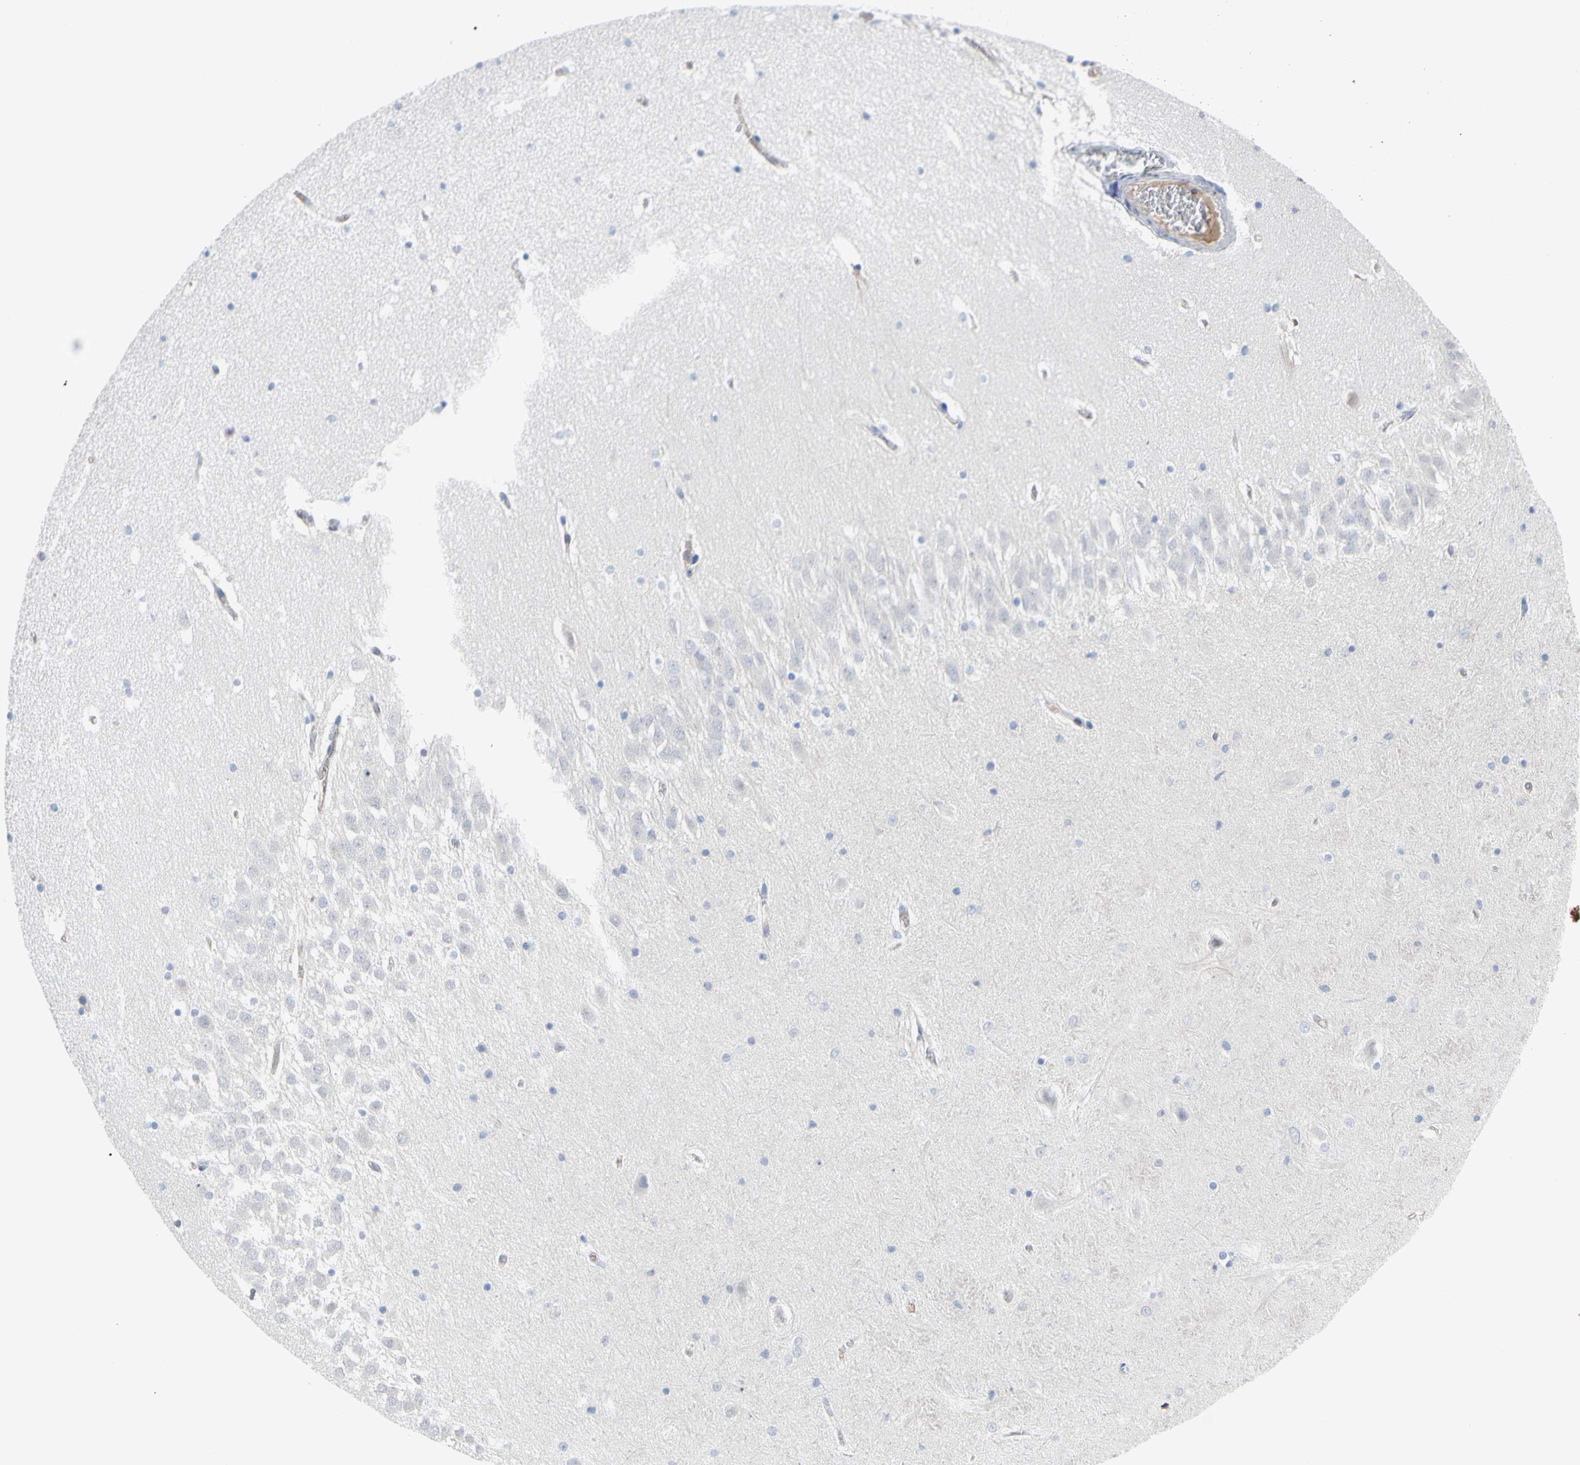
{"staining": {"intensity": "negative", "quantity": "none", "location": "none"}, "tissue": "hippocampus", "cell_type": "Glial cells", "image_type": "normal", "snomed": [{"axis": "morphology", "description": "Normal tissue, NOS"}, {"axis": "topography", "description": "Hippocampus"}], "caption": "A micrograph of human hippocampus is negative for staining in glial cells. The staining is performed using DAB (3,3'-diaminobenzidine) brown chromogen with nuclei counter-stained in using hematoxylin.", "gene": "MCL1", "patient": {"sex": "male", "age": 45}}